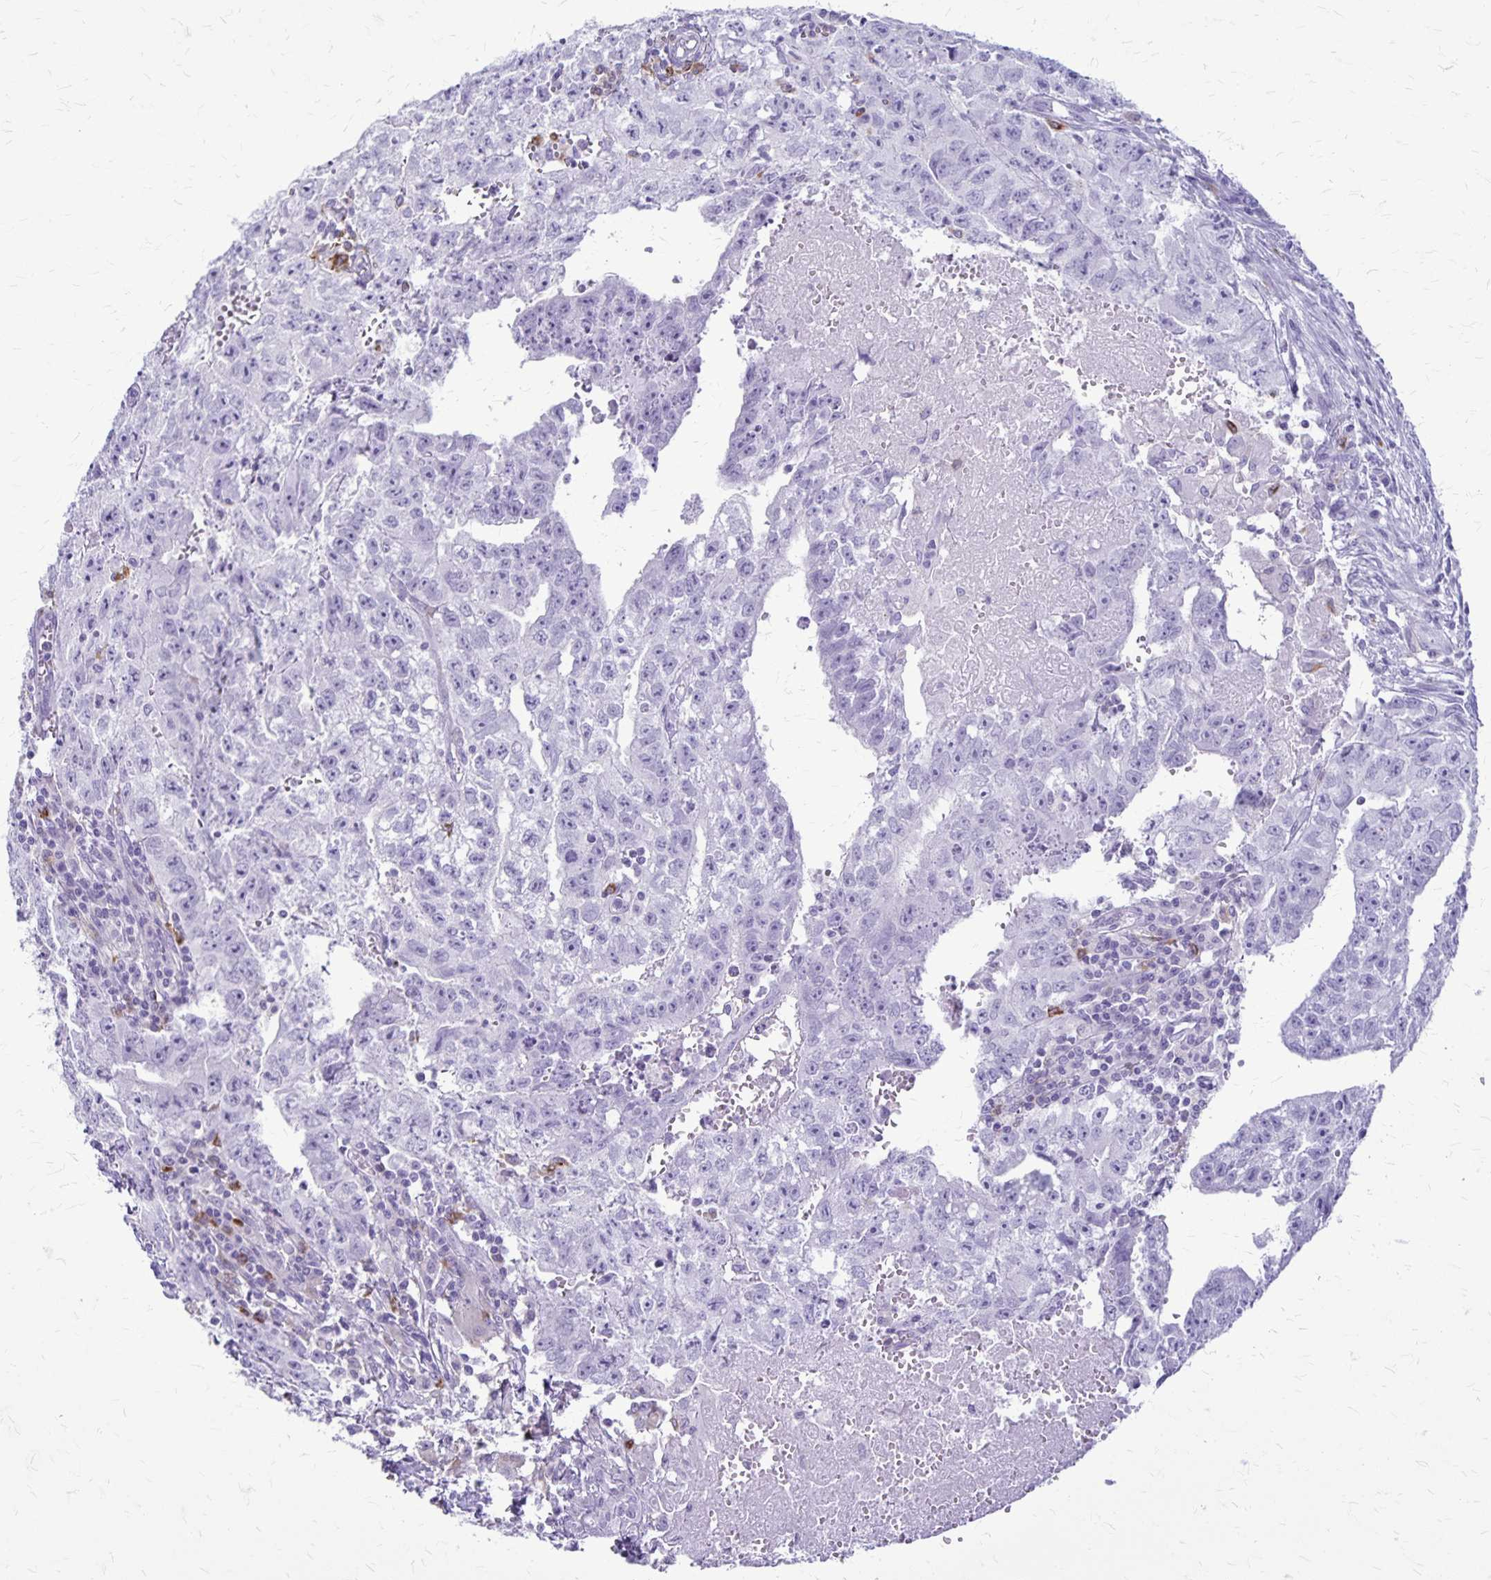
{"staining": {"intensity": "negative", "quantity": "none", "location": "none"}, "tissue": "testis cancer", "cell_type": "Tumor cells", "image_type": "cancer", "snomed": [{"axis": "morphology", "description": "Carcinoma, Embryonal, NOS"}, {"axis": "morphology", "description": "Teratoma, malignant, NOS"}, {"axis": "topography", "description": "Testis"}], "caption": "This is an immunohistochemistry (IHC) micrograph of human testis cancer. There is no expression in tumor cells.", "gene": "RTN1", "patient": {"sex": "male", "age": 24}}